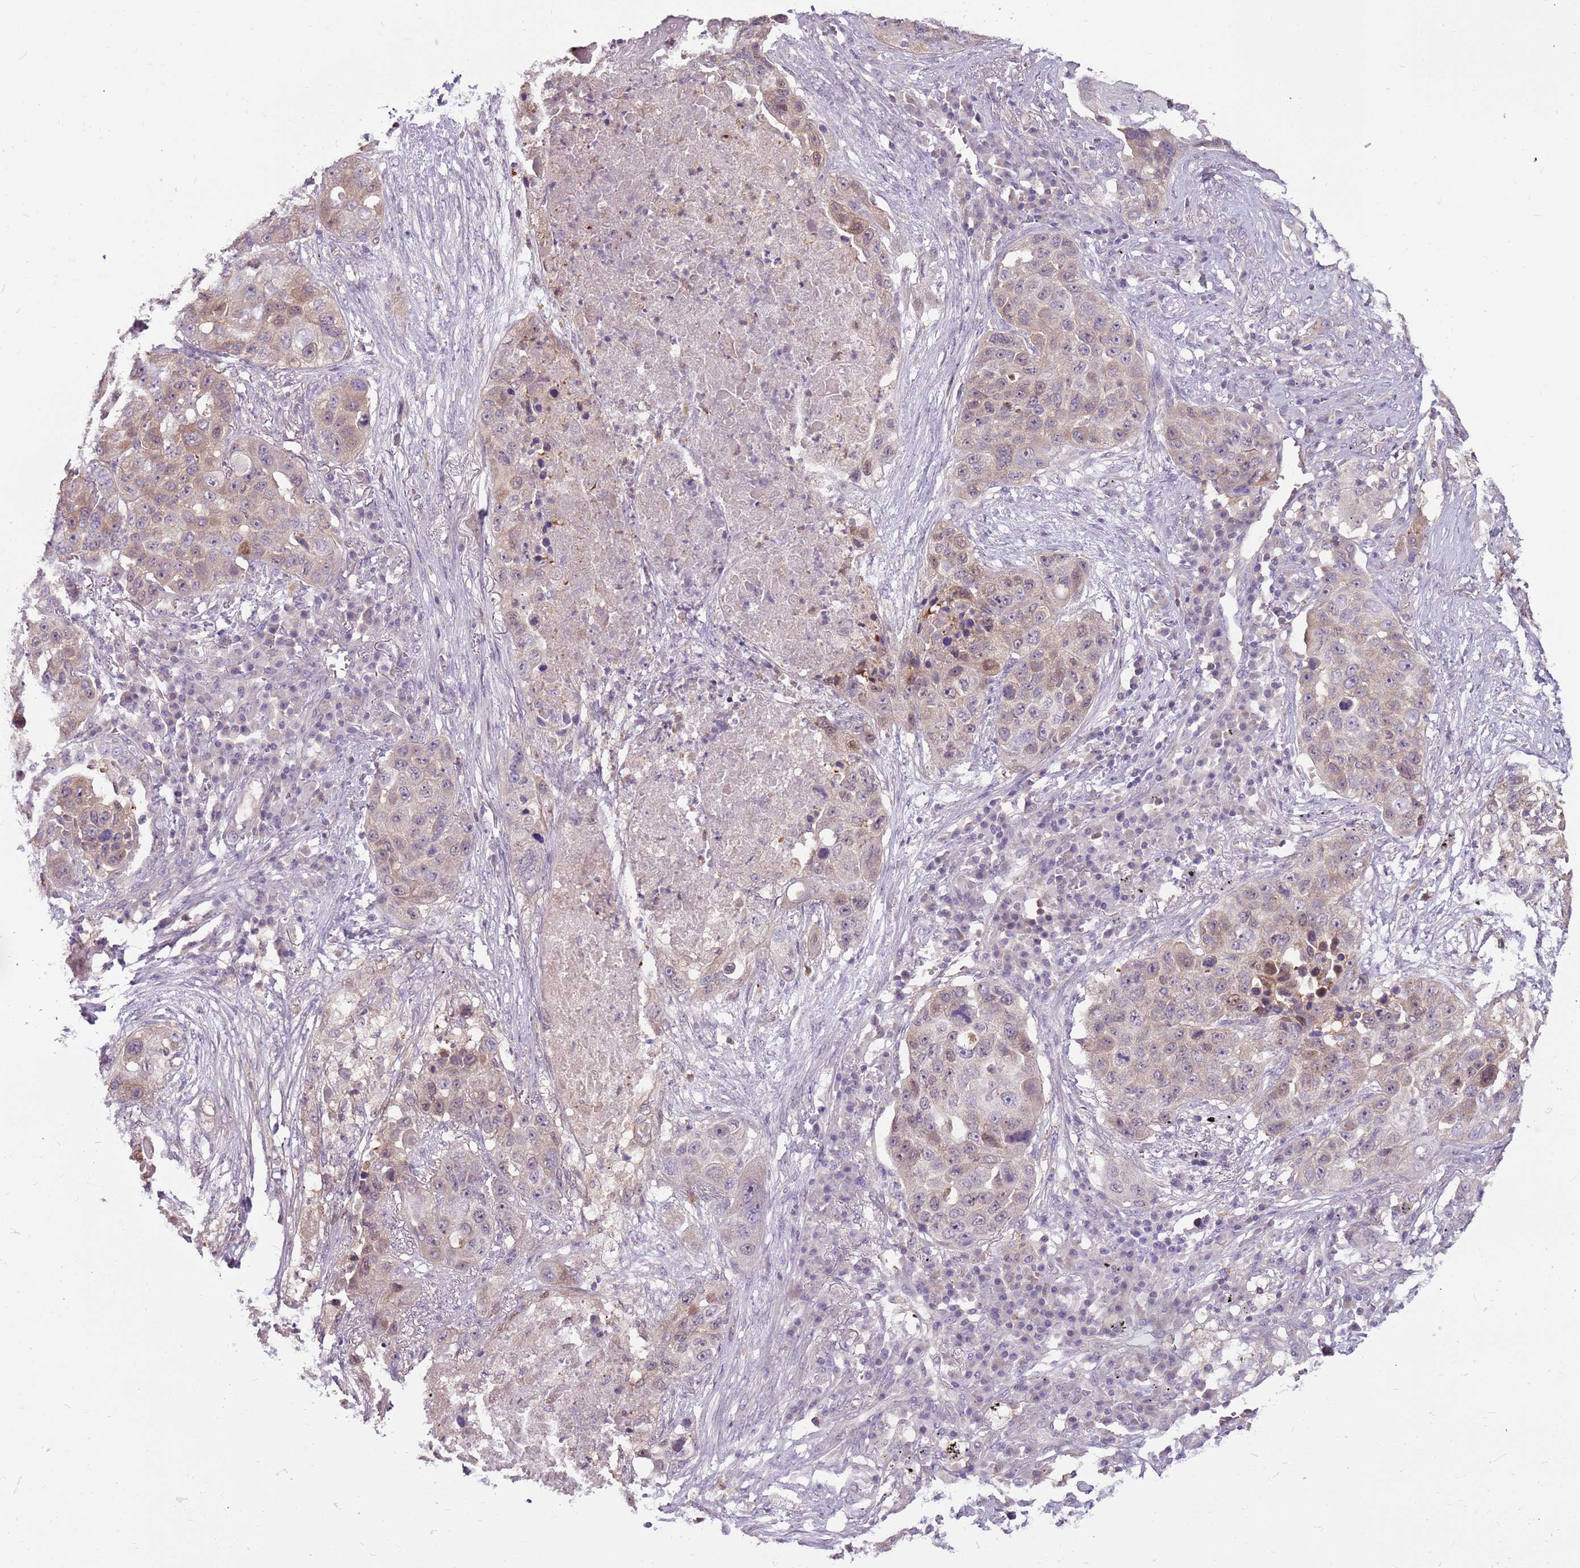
{"staining": {"intensity": "weak", "quantity": "25%-75%", "location": "cytoplasmic/membranous"}, "tissue": "lung cancer", "cell_type": "Tumor cells", "image_type": "cancer", "snomed": [{"axis": "morphology", "description": "Squamous cell carcinoma, NOS"}, {"axis": "topography", "description": "Lung"}], "caption": "A high-resolution photomicrograph shows immunohistochemistry staining of squamous cell carcinoma (lung), which displays weak cytoplasmic/membranous staining in about 25%-75% of tumor cells. The staining is performed using DAB (3,3'-diaminobenzidine) brown chromogen to label protein expression. The nuclei are counter-stained blue using hematoxylin.", "gene": "ARHGAP5", "patient": {"sex": "female", "age": 63}}